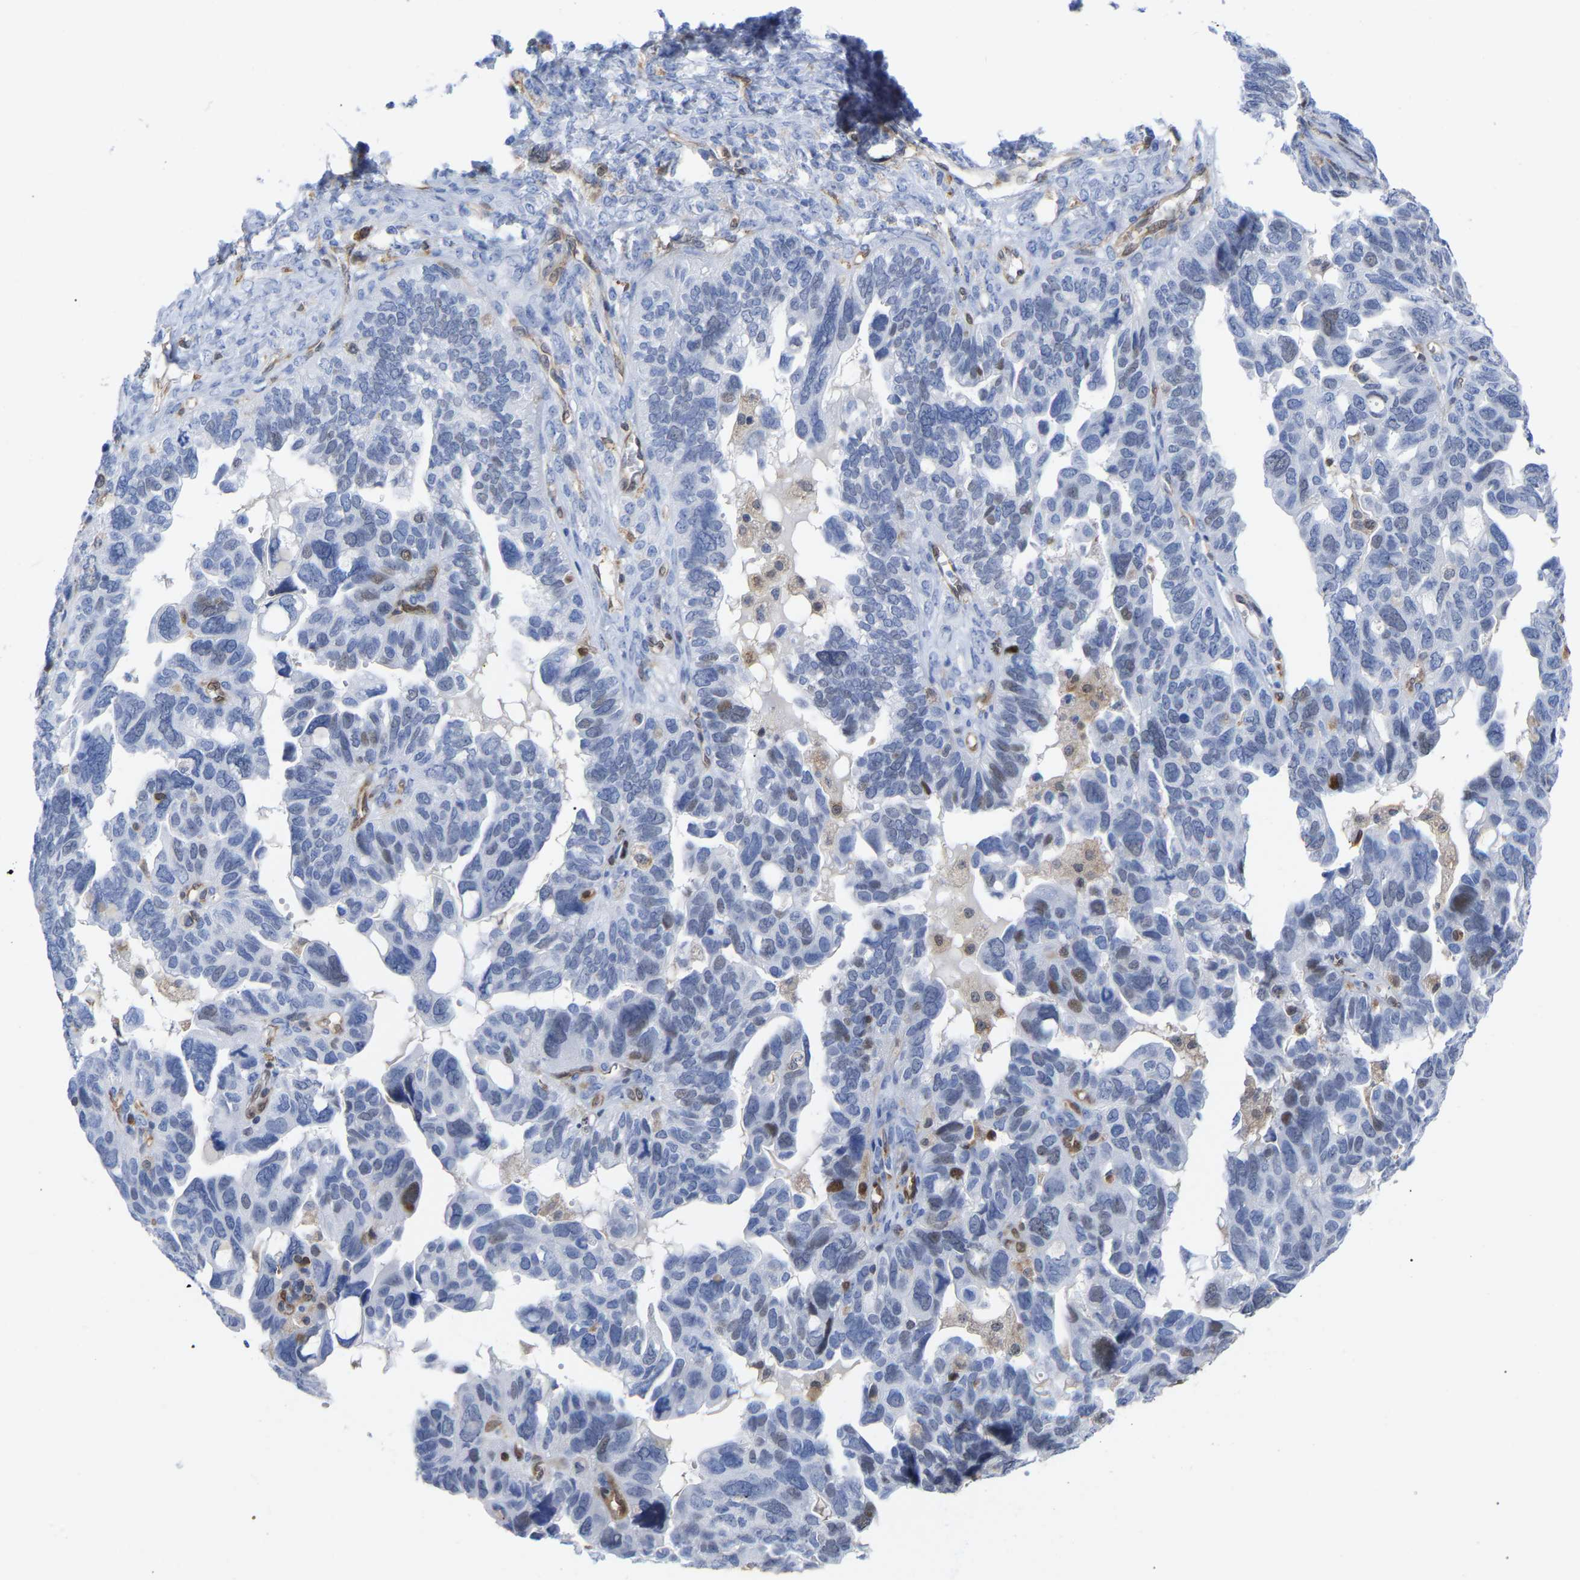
{"staining": {"intensity": "negative", "quantity": "none", "location": "none"}, "tissue": "ovarian cancer", "cell_type": "Tumor cells", "image_type": "cancer", "snomed": [{"axis": "morphology", "description": "Cystadenocarcinoma, serous, NOS"}, {"axis": "topography", "description": "Ovary"}], "caption": "DAB immunohistochemical staining of human ovarian cancer (serous cystadenocarcinoma) displays no significant staining in tumor cells.", "gene": "GIMAP4", "patient": {"sex": "female", "age": 79}}